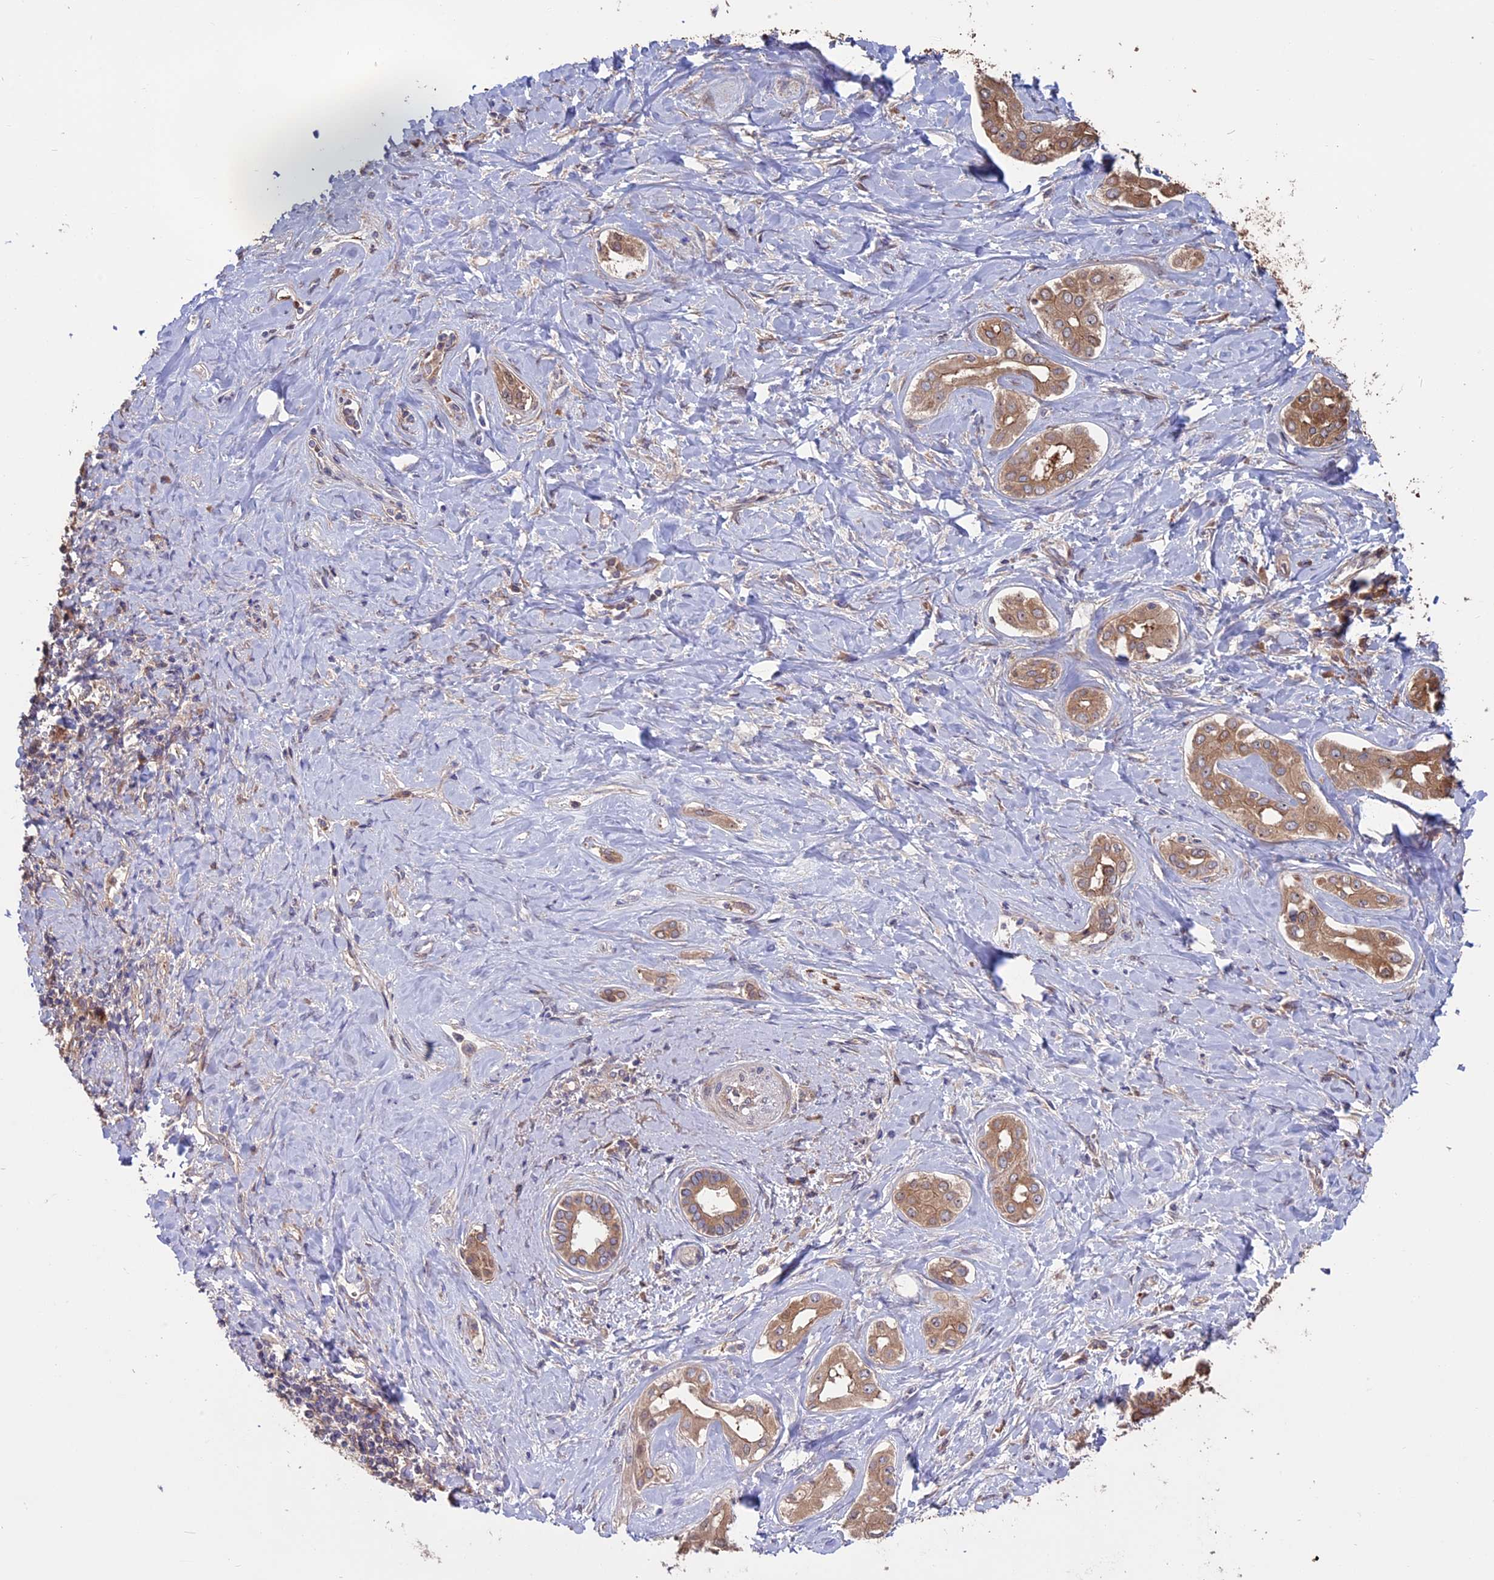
{"staining": {"intensity": "moderate", "quantity": ">75%", "location": "cytoplasmic/membranous"}, "tissue": "liver cancer", "cell_type": "Tumor cells", "image_type": "cancer", "snomed": [{"axis": "morphology", "description": "Cholangiocarcinoma"}, {"axis": "topography", "description": "Liver"}], "caption": "Liver cholangiocarcinoma tissue displays moderate cytoplasmic/membranous staining in approximately >75% of tumor cells, visualized by immunohistochemistry. (Stains: DAB in brown, nuclei in blue, Microscopy: brightfield microscopy at high magnification).", "gene": "VWA3A", "patient": {"sex": "female", "age": 77}}